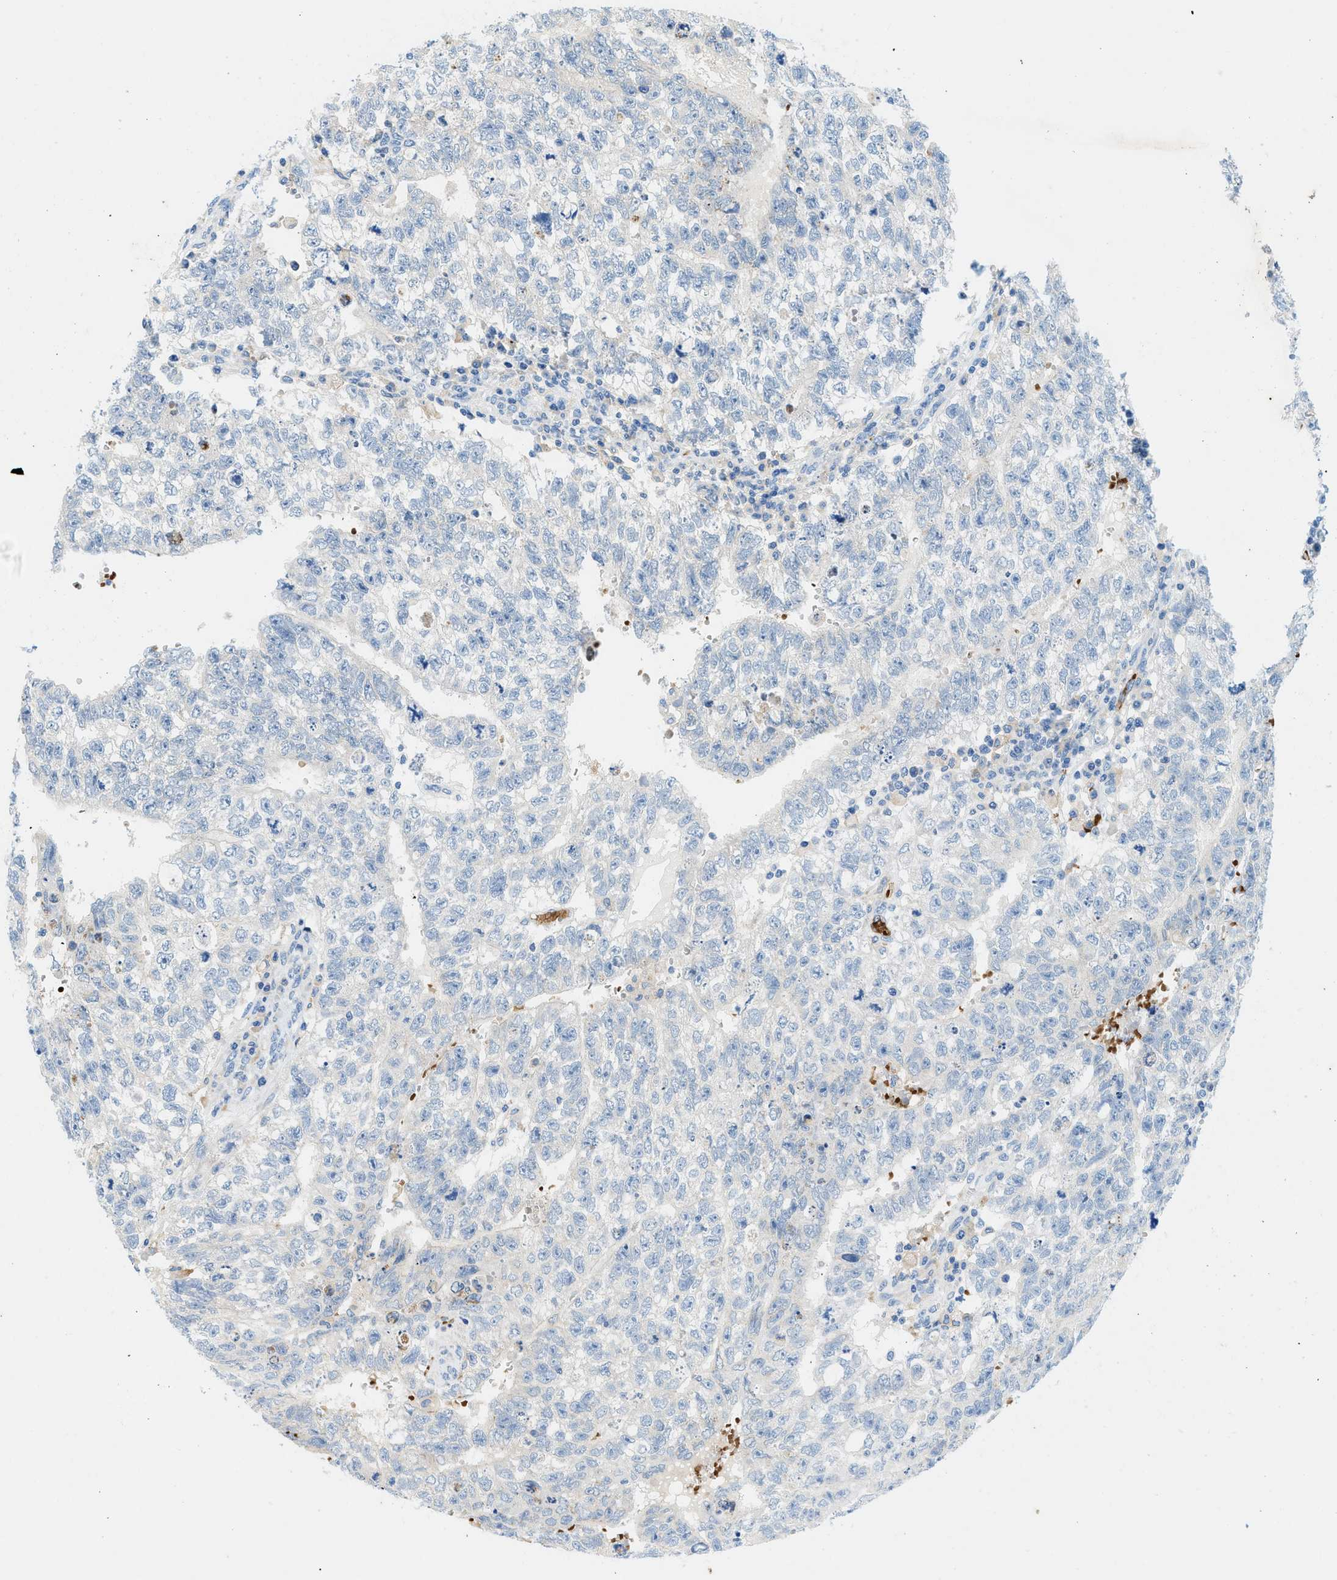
{"staining": {"intensity": "negative", "quantity": "none", "location": "none"}, "tissue": "testis cancer", "cell_type": "Tumor cells", "image_type": "cancer", "snomed": [{"axis": "morphology", "description": "Seminoma, NOS"}, {"axis": "morphology", "description": "Carcinoma, Embryonal, NOS"}, {"axis": "topography", "description": "Testis"}], "caption": "Testis cancer (embryonal carcinoma) was stained to show a protein in brown. There is no significant expression in tumor cells. Nuclei are stained in blue.", "gene": "ZNF831", "patient": {"sex": "male", "age": 38}}